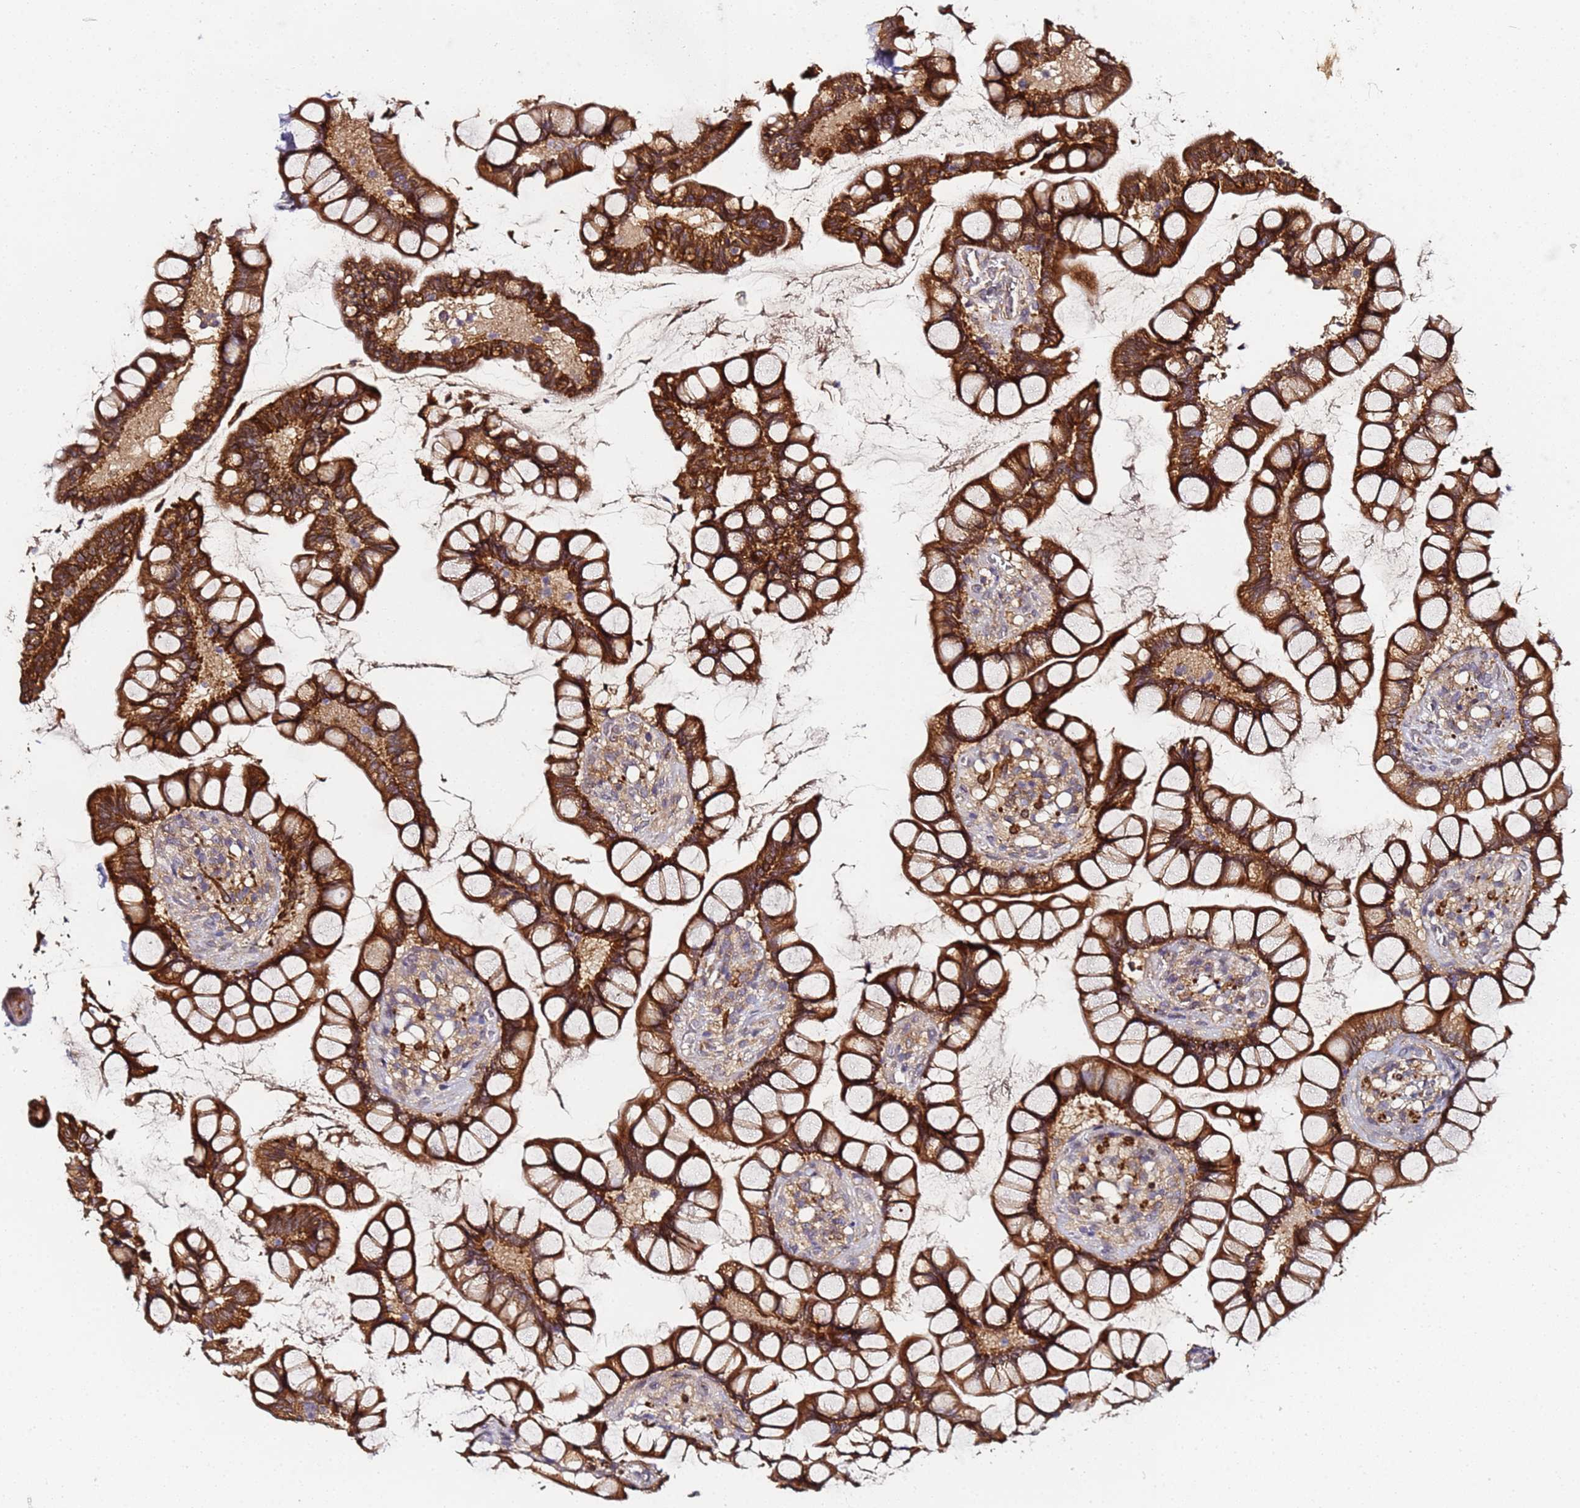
{"staining": {"intensity": "moderate", "quantity": ">75%", "location": "cytoplasmic/membranous"}, "tissue": "small intestine", "cell_type": "Glandular cells", "image_type": "normal", "snomed": [{"axis": "morphology", "description": "Normal tissue, NOS"}, {"axis": "topography", "description": "Small intestine"}], "caption": "Immunohistochemical staining of unremarkable small intestine shows >75% levels of moderate cytoplasmic/membranous protein staining in approximately >75% of glandular cells.", "gene": "LRRC69", "patient": {"sex": "male", "age": 70}}